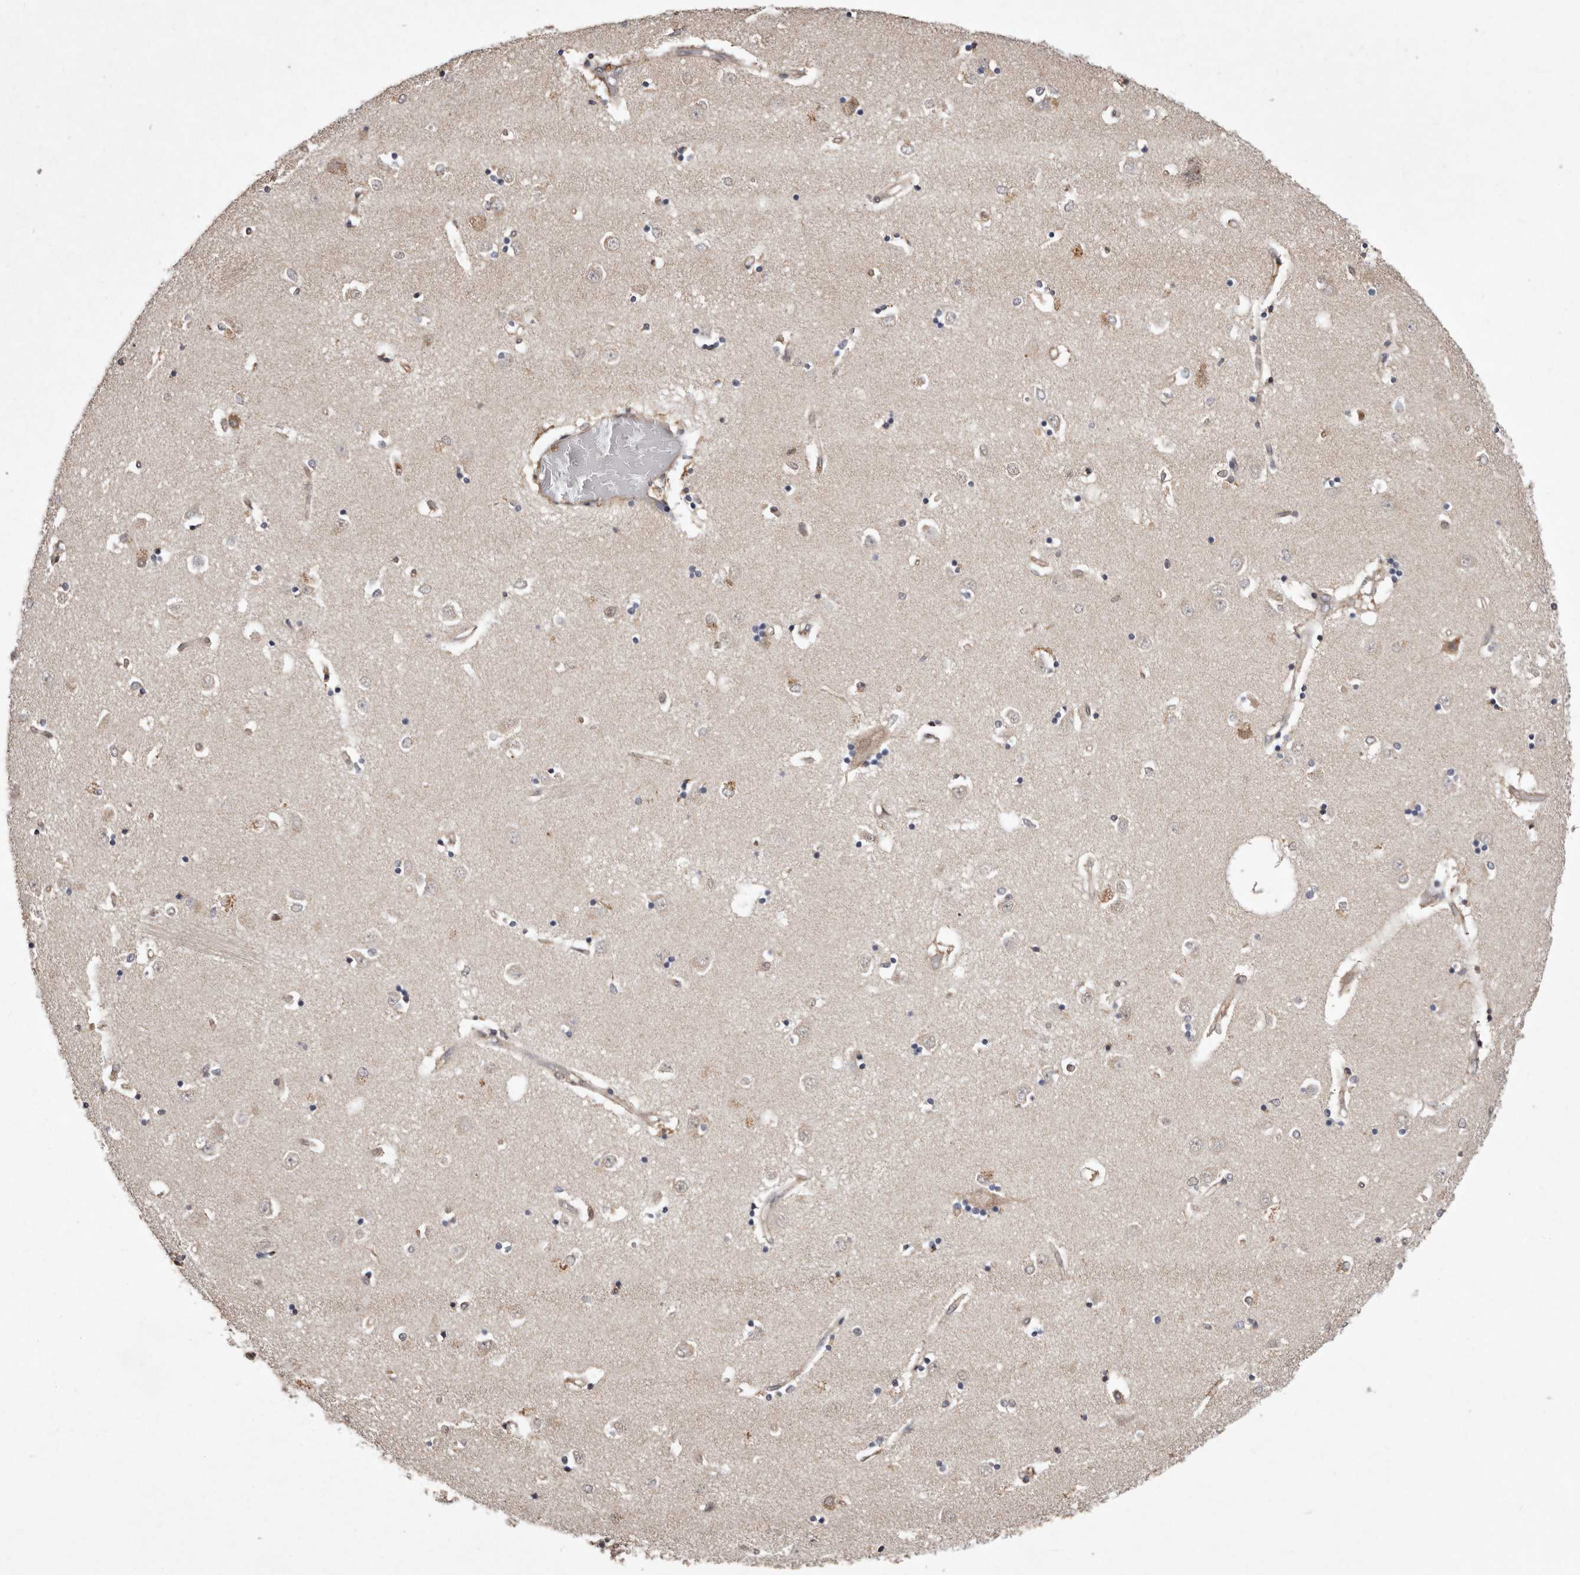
{"staining": {"intensity": "weak", "quantity": "25%-75%", "location": "cytoplasmic/membranous"}, "tissue": "caudate", "cell_type": "Glial cells", "image_type": "normal", "snomed": [{"axis": "morphology", "description": "Normal tissue, NOS"}, {"axis": "topography", "description": "Lateral ventricle wall"}], "caption": "IHC of normal human caudate exhibits low levels of weak cytoplasmic/membranous positivity in about 25%-75% of glial cells.", "gene": "RRM2B", "patient": {"sex": "male", "age": 45}}